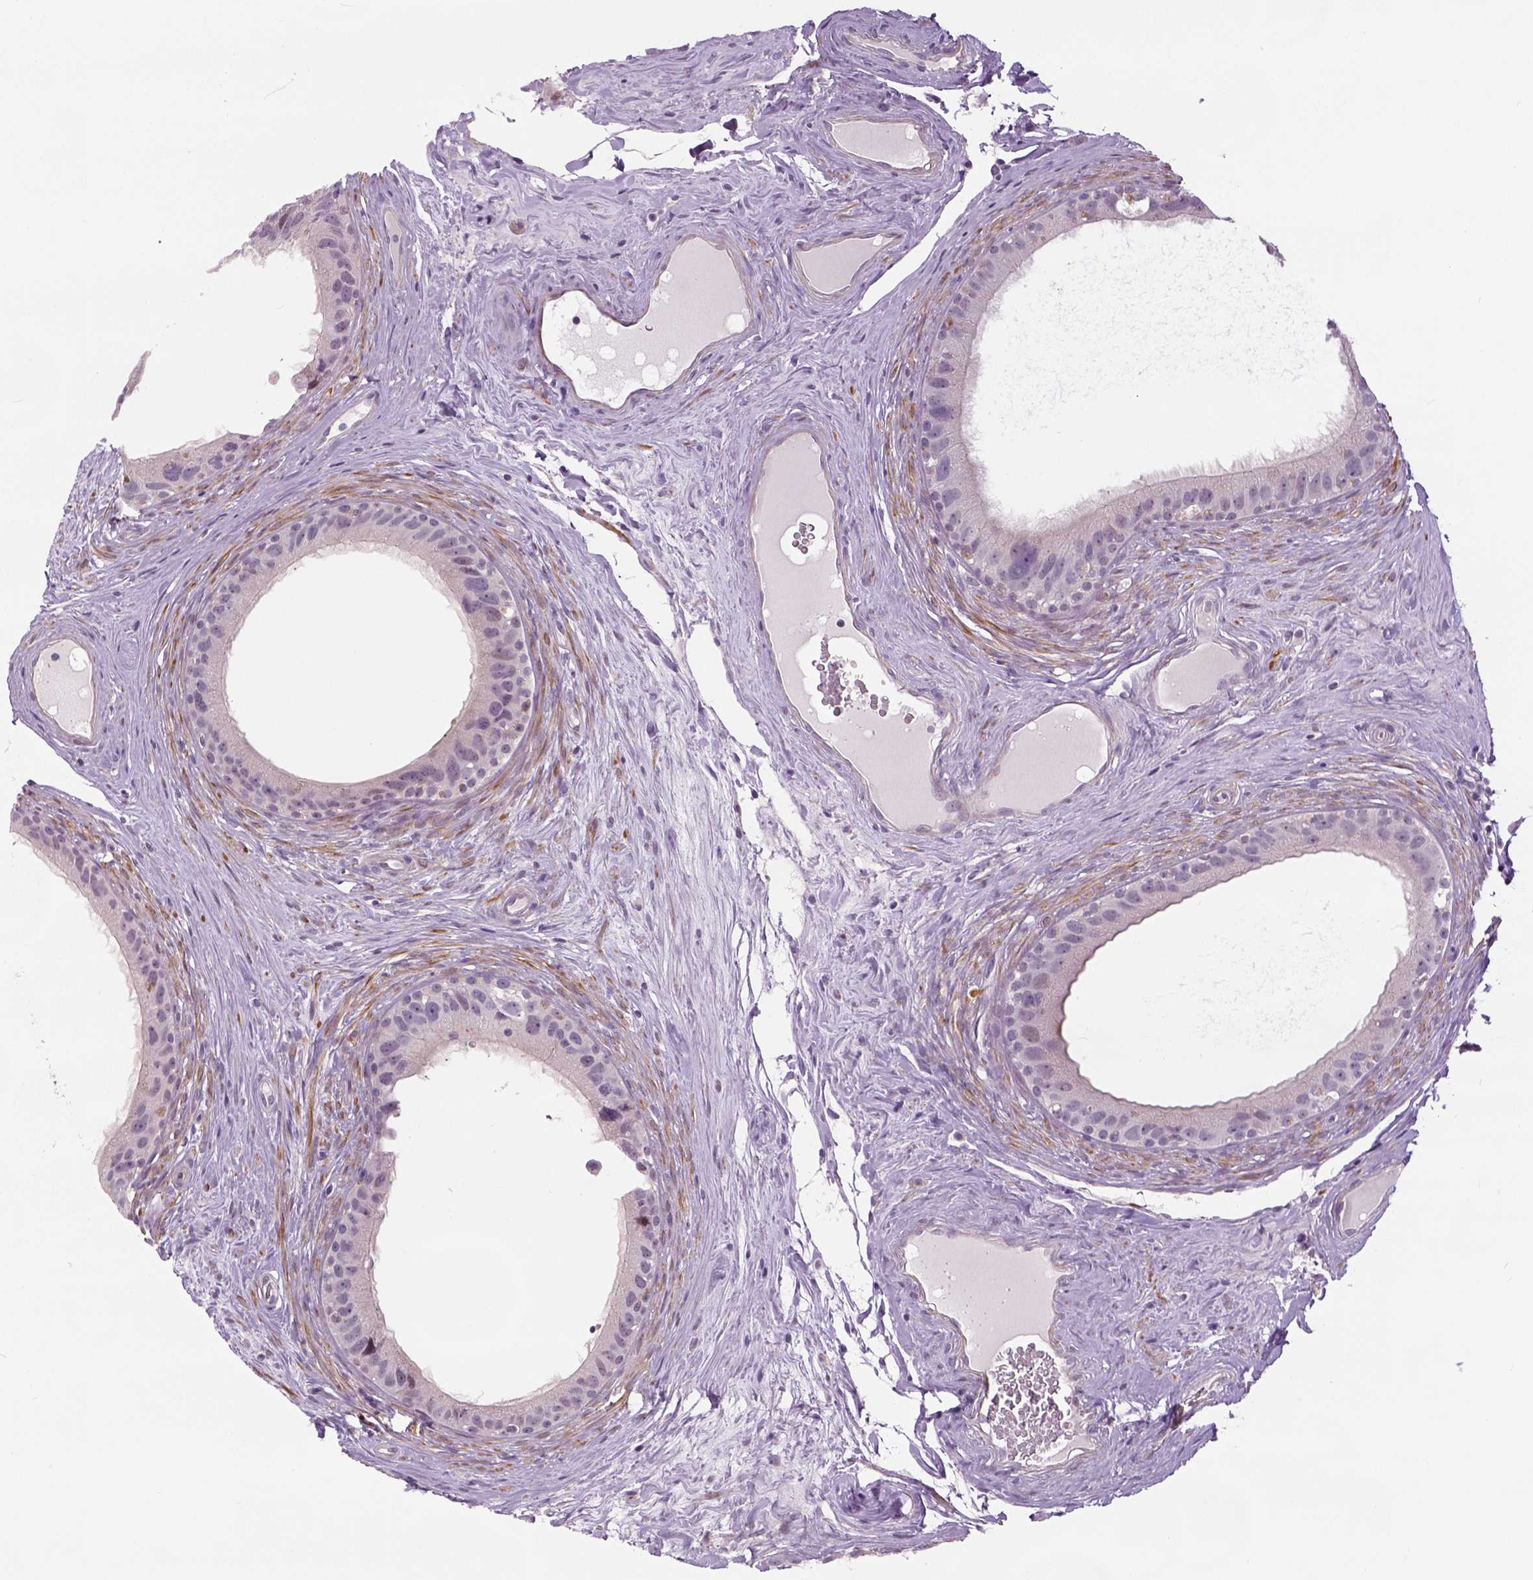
{"staining": {"intensity": "negative", "quantity": "none", "location": "none"}, "tissue": "epididymis", "cell_type": "Glandular cells", "image_type": "normal", "snomed": [{"axis": "morphology", "description": "Normal tissue, NOS"}, {"axis": "topography", "description": "Epididymis"}], "caption": "Immunohistochemical staining of normal human epididymis exhibits no significant expression in glandular cells.", "gene": "NECAB1", "patient": {"sex": "male", "age": 59}}